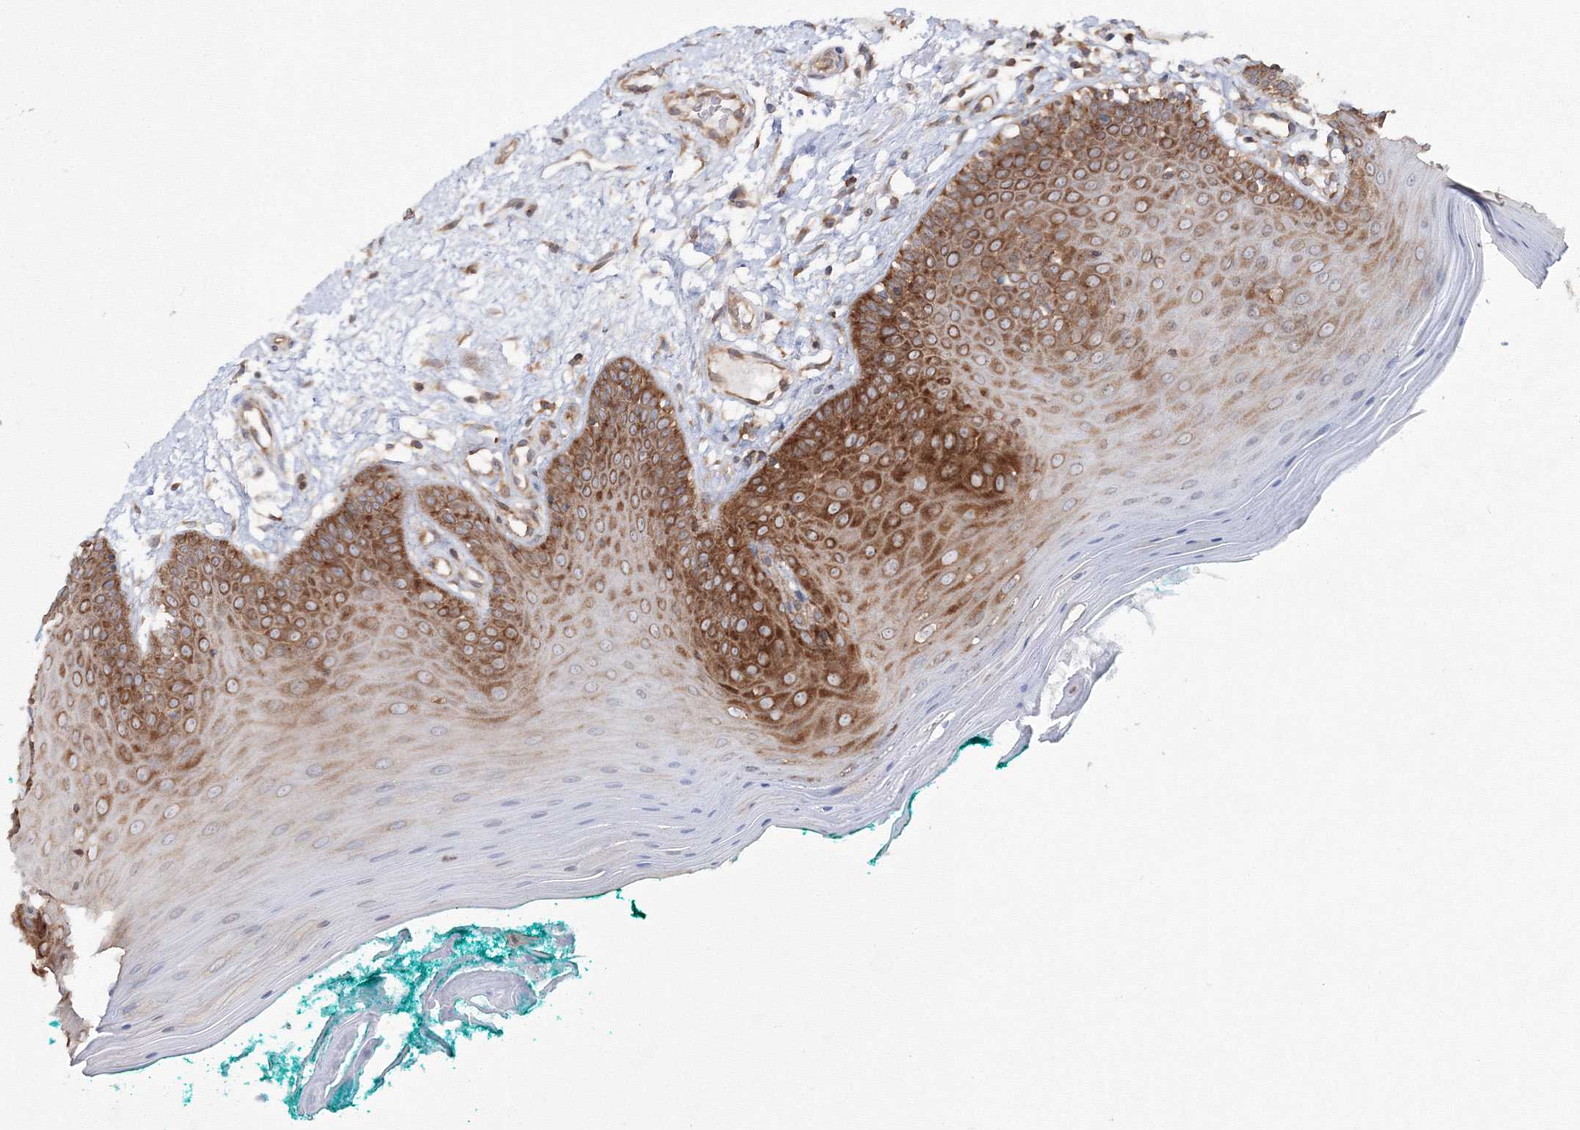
{"staining": {"intensity": "strong", "quantity": "25%-75%", "location": "cytoplasmic/membranous"}, "tissue": "oral mucosa", "cell_type": "Squamous epithelial cells", "image_type": "normal", "snomed": [{"axis": "morphology", "description": "Normal tissue, NOS"}, {"axis": "topography", "description": "Skeletal muscle"}, {"axis": "topography", "description": "Oral tissue"}], "caption": "Immunohistochemistry (IHC) photomicrograph of normal oral mucosa: human oral mucosa stained using immunohistochemistry (IHC) shows high levels of strong protein expression localized specifically in the cytoplasmic/membranous of squamous epithelial cells, appearing as a cytoplasmic/membranous brown color.", "gene": "HARS1", "patient": {"sex": "male", "age": 58}}